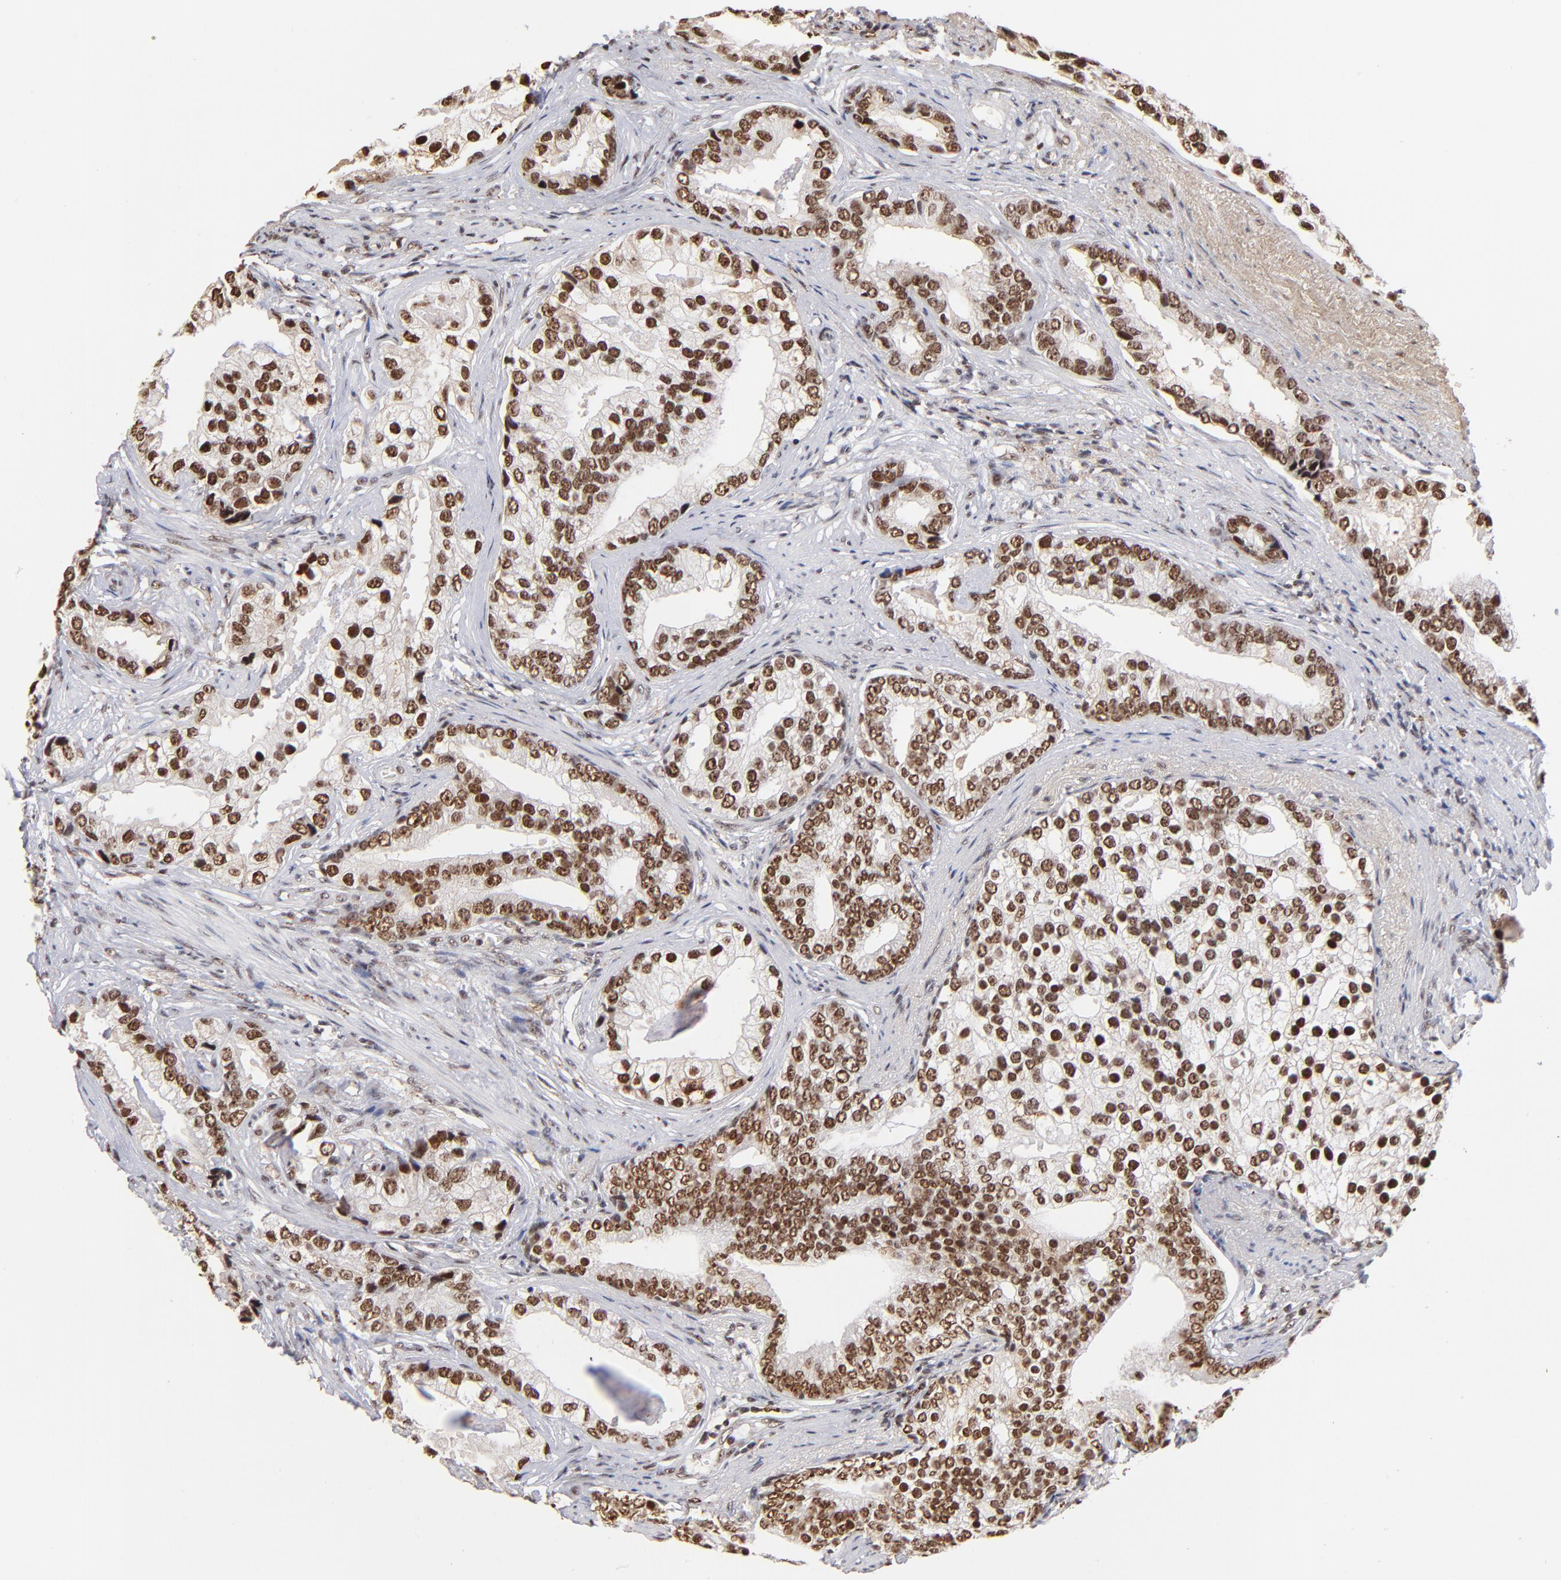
{"staining": {"intensity": "strong", "quantity": ">75%", "location": "nuclear"}, "tissue": "prostate cancer", "cell_type": "Tumor cells", "image_type": "cancer", "snomed": [{"axis": "morphology", "description": "Adenocarcinoma, Low grade"}, {"axis": "topography", "description": "Prostate"}], "caption": "Tumor cells demonstrate high levels of strong nuclear staining in approximately >75% of cells in human prostate cancer (low-grade adenocarcinoma).", "gene": "ZNF146", "patient": {"sex": "male", "age": 71}}